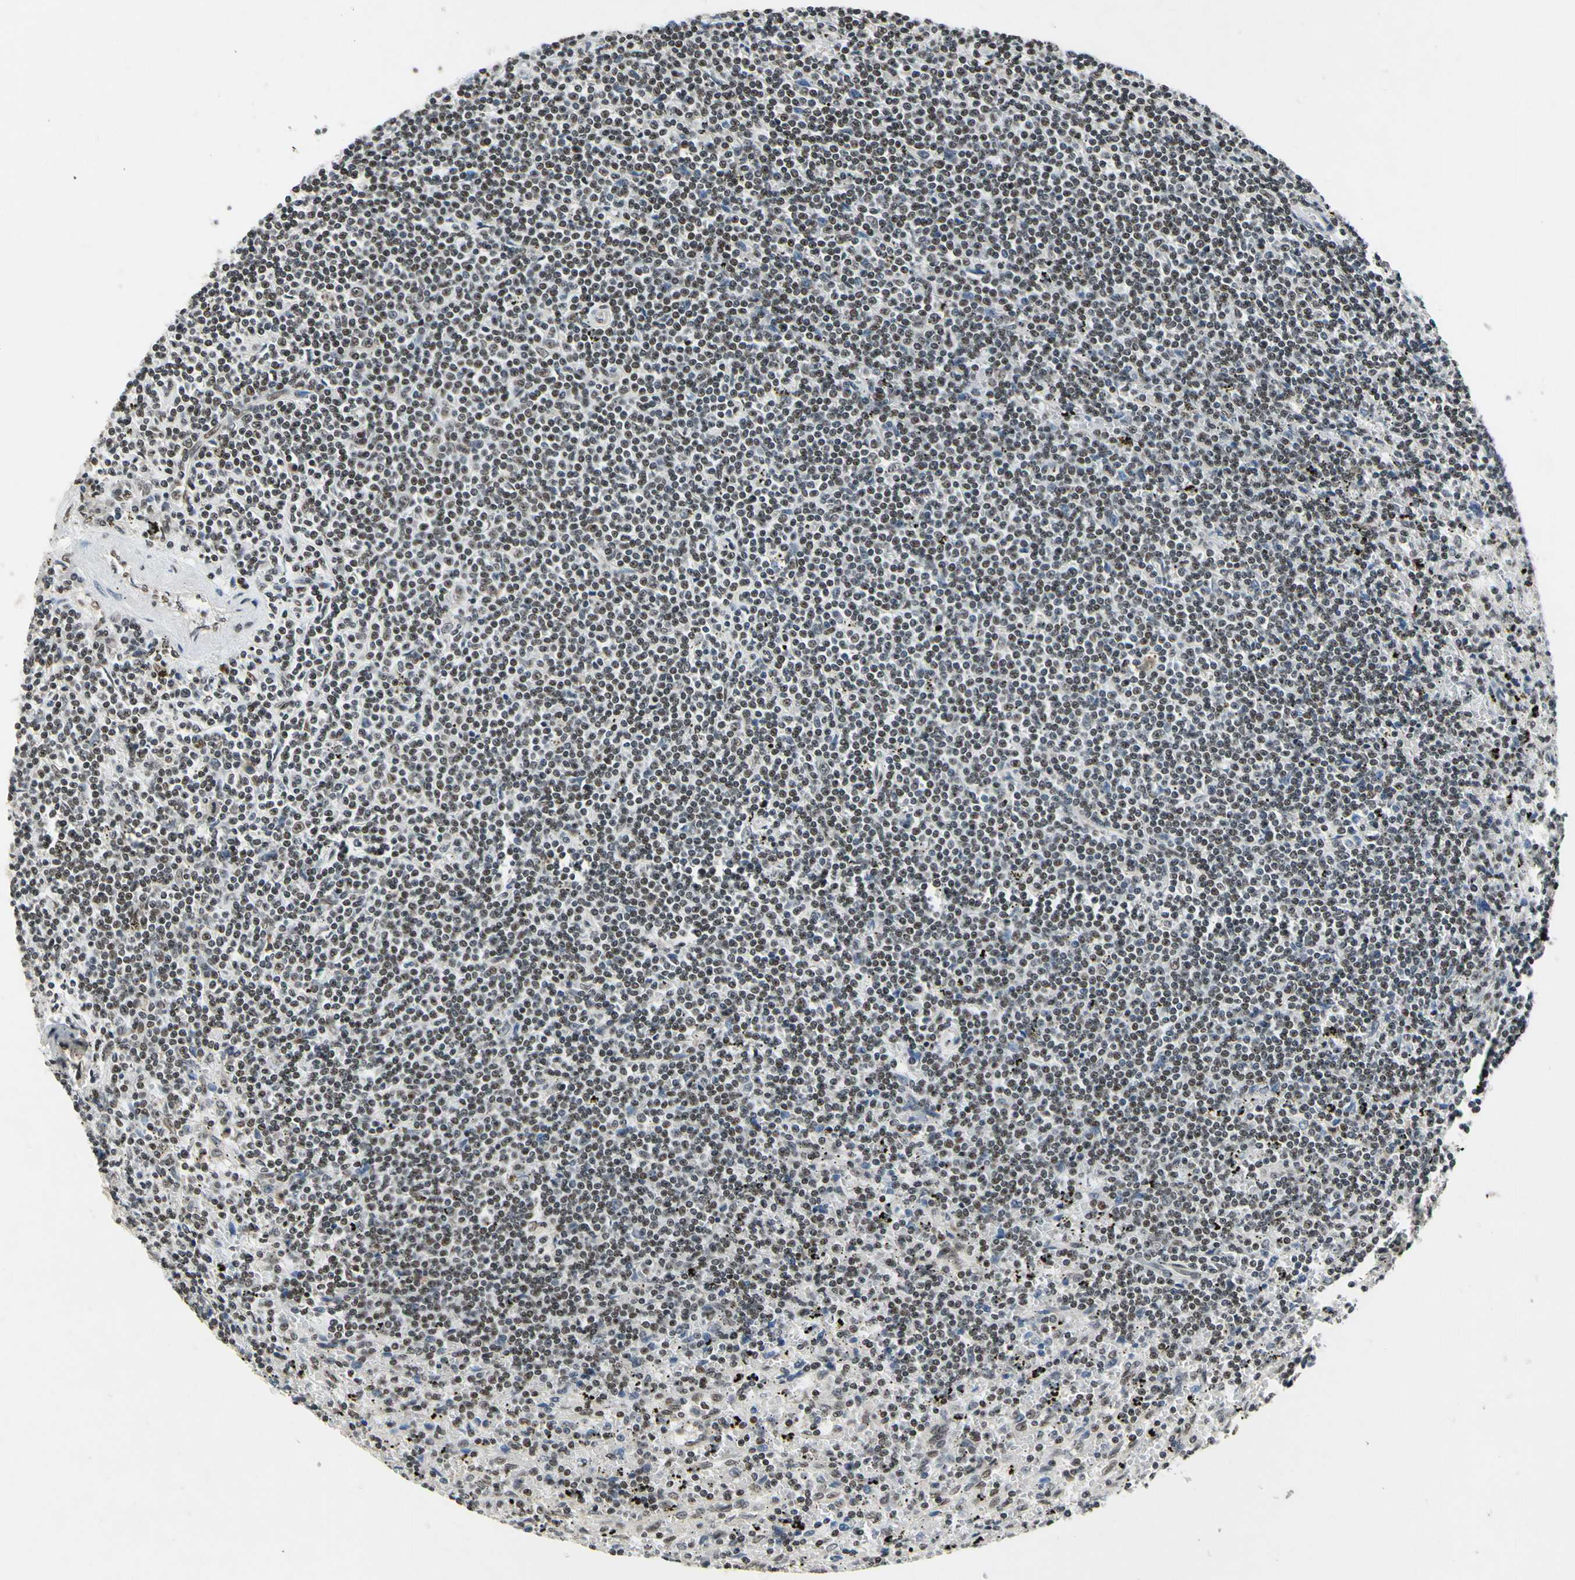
{"staining": {"intensity": "moderate", "quantity": ">75%", "location": "nuclear"}, "tissue": "lymphoma", "cell_type": "Tumor cells", "image_type": "cancer", "snomed": [{"axis": "morphology", "description": "Malignant lymphoma, non-Hodgkin's type, Low grade"}, {"axis": "topography", "description": "Spleen"}], "caption": "Protein staining shows moderate nuclear positivity in about >75% of tumor cells in lymphoma. The protein is stained brown, and the nuclei are stained in blue (DAB IHC with brightfield microscopy, high magnification).", "gene": "RECQL", "patient": {"sex": "male", "age": 76}}